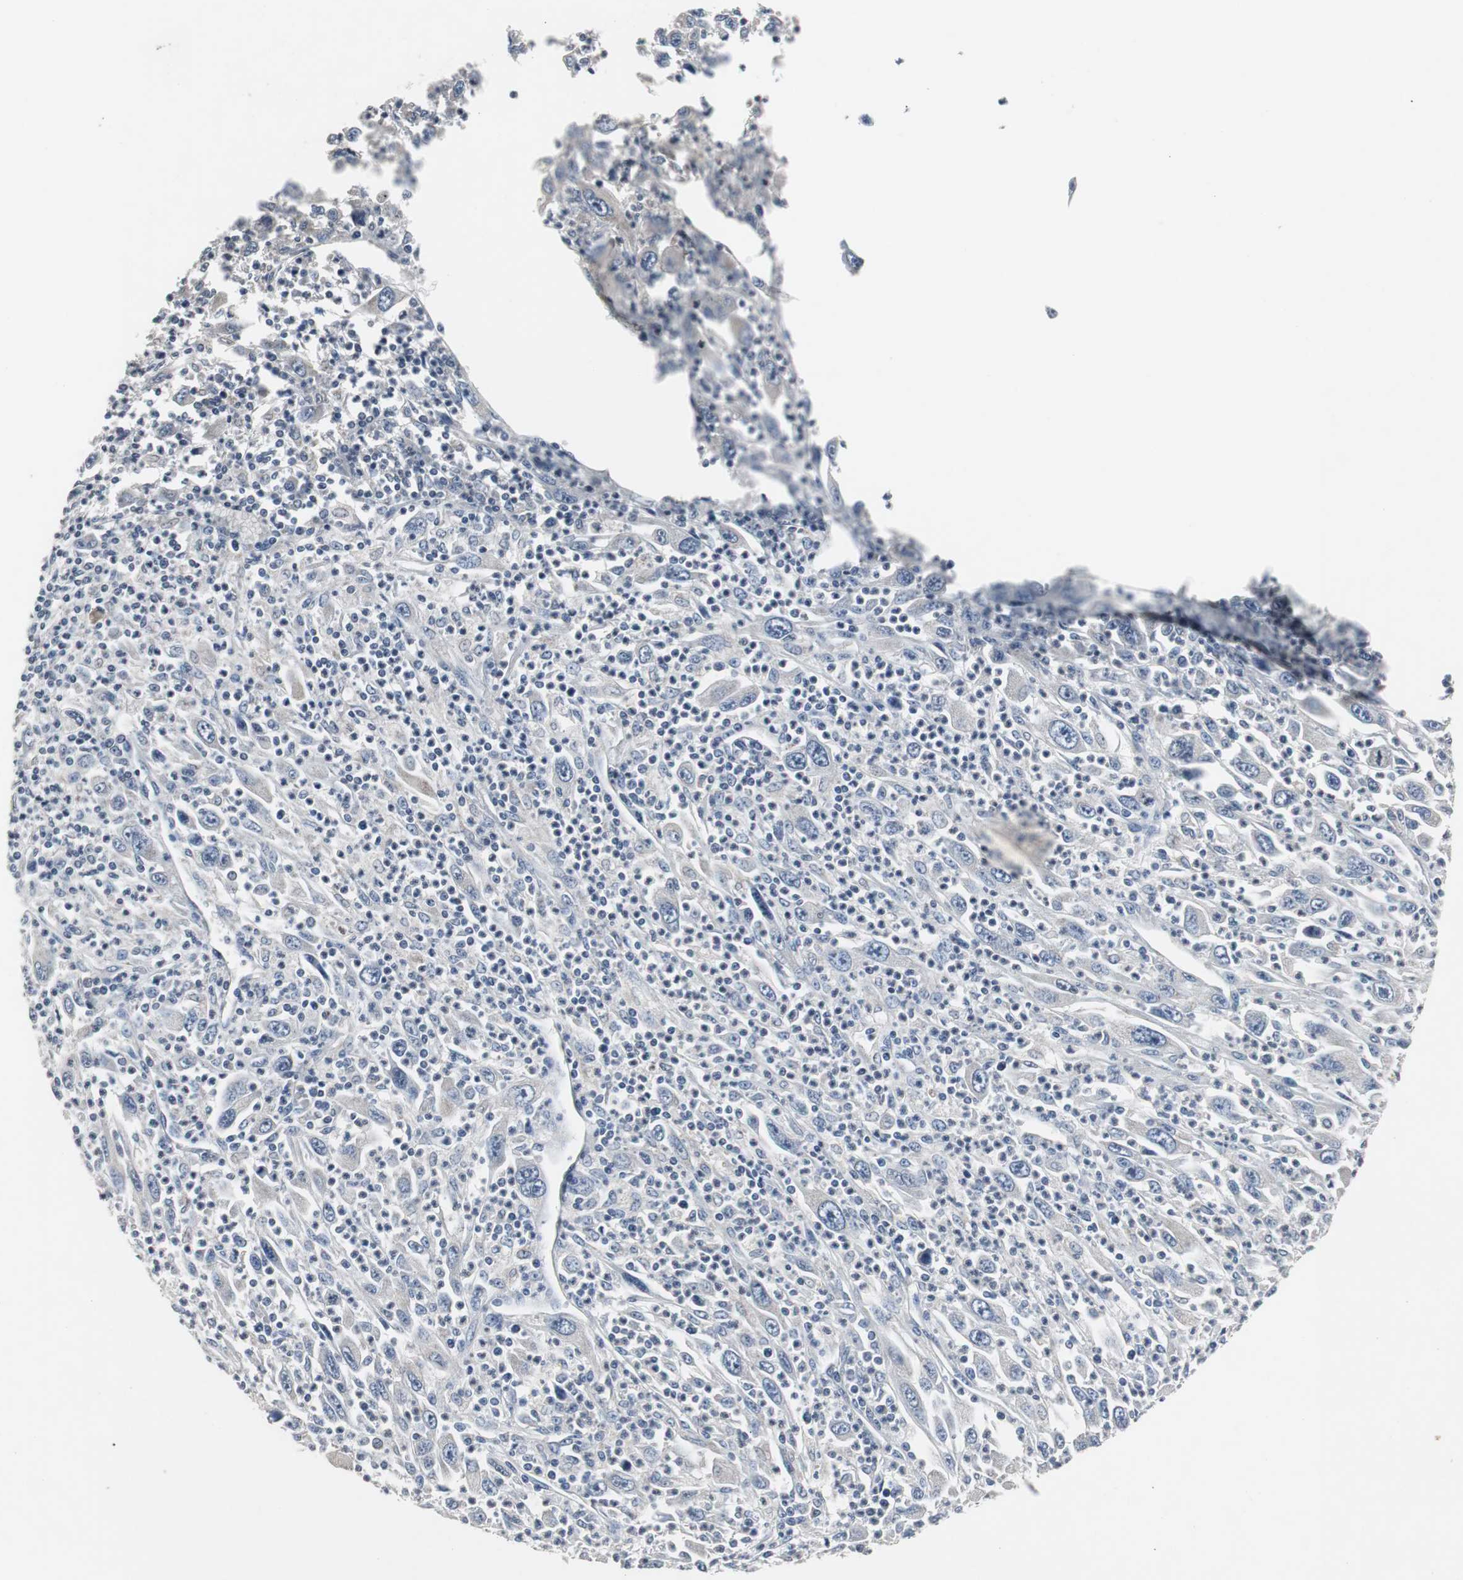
{"staining": {"intensity": "negative", "quantity": "none", "location": "none"}, "tissue": "melanoma", "cell_type": "Tumor cells", "image_type": "cancer", "snomed": [{"axis": "morphology", "description": "Malignant melanoma, Metastatic site"}, {"axis": "topography", "description": "Skin"}], "caption": "Immunohistochemistry (IHC) histopathology image of neoplastic tissue: human melanoma stained with DAB (3,3'-diaminobenzidine) reveals no significant protein positivity in tumor cells.", "gene": "ACAA1", "patient": {"sex": "female", "age": 56}}